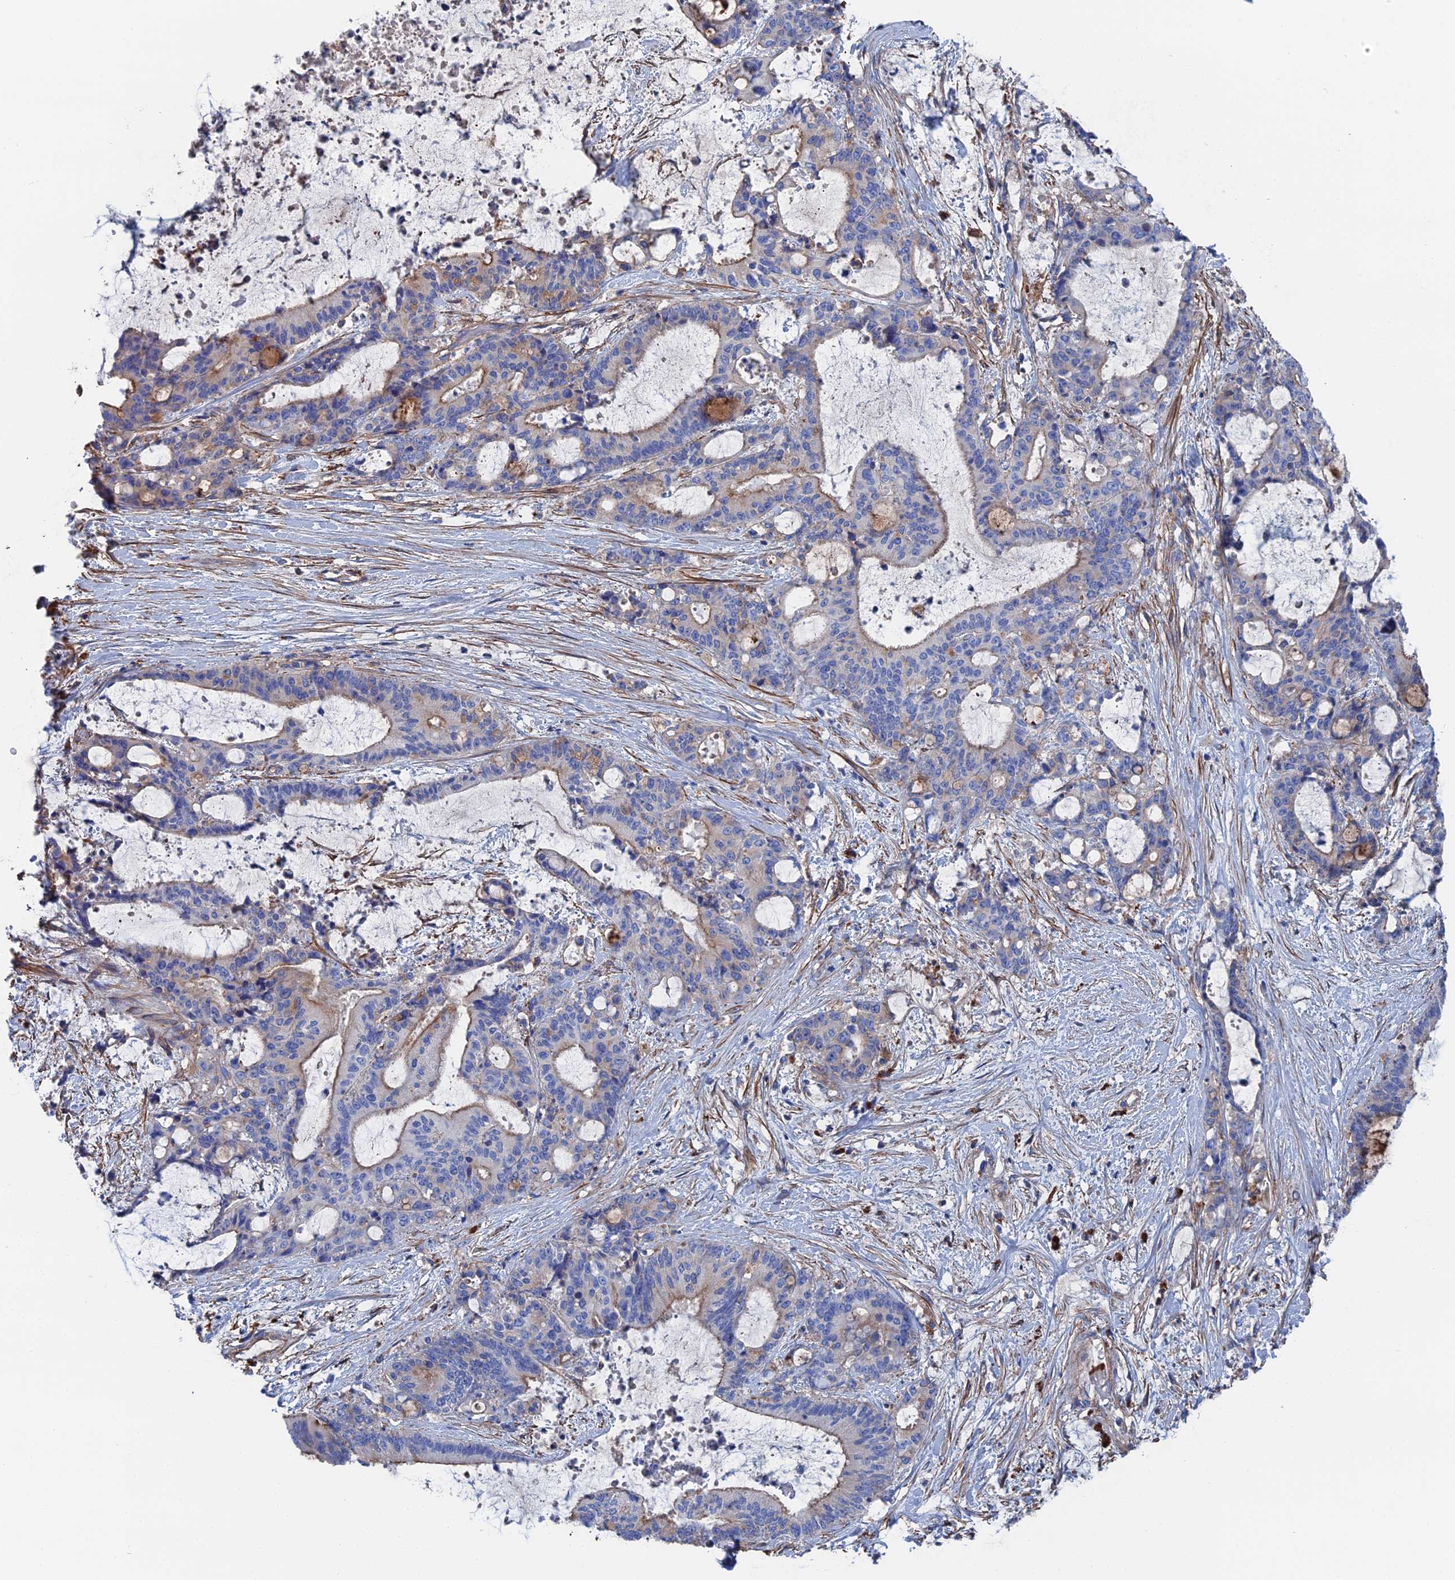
{"staining": {"intensity": "weak", "quantity": "<25%", "location": "cytoplasmic/membranous"}, "tissue": "liver cancer", "cell_type": "Tumor cells", "image_type": "cancer", "snomed": [{"axis": "morphology", "description": "Normal tissue, NOS"}, {"axis": "morphology", "description": "Cholangiocarcinoma"}, {"axis": "topography", "description": "Liver"}, {"axis": "topography", "description": "Peripheral nerve tissue"}], "caption": "The immunohistochemistry (IHC) histopathology image has no significant positivity in tumor cells of liver cancer (cholangiocarcinoma) tissue.", "gene": "STRA6", "patient": {"sex": "female", "age": 73}}